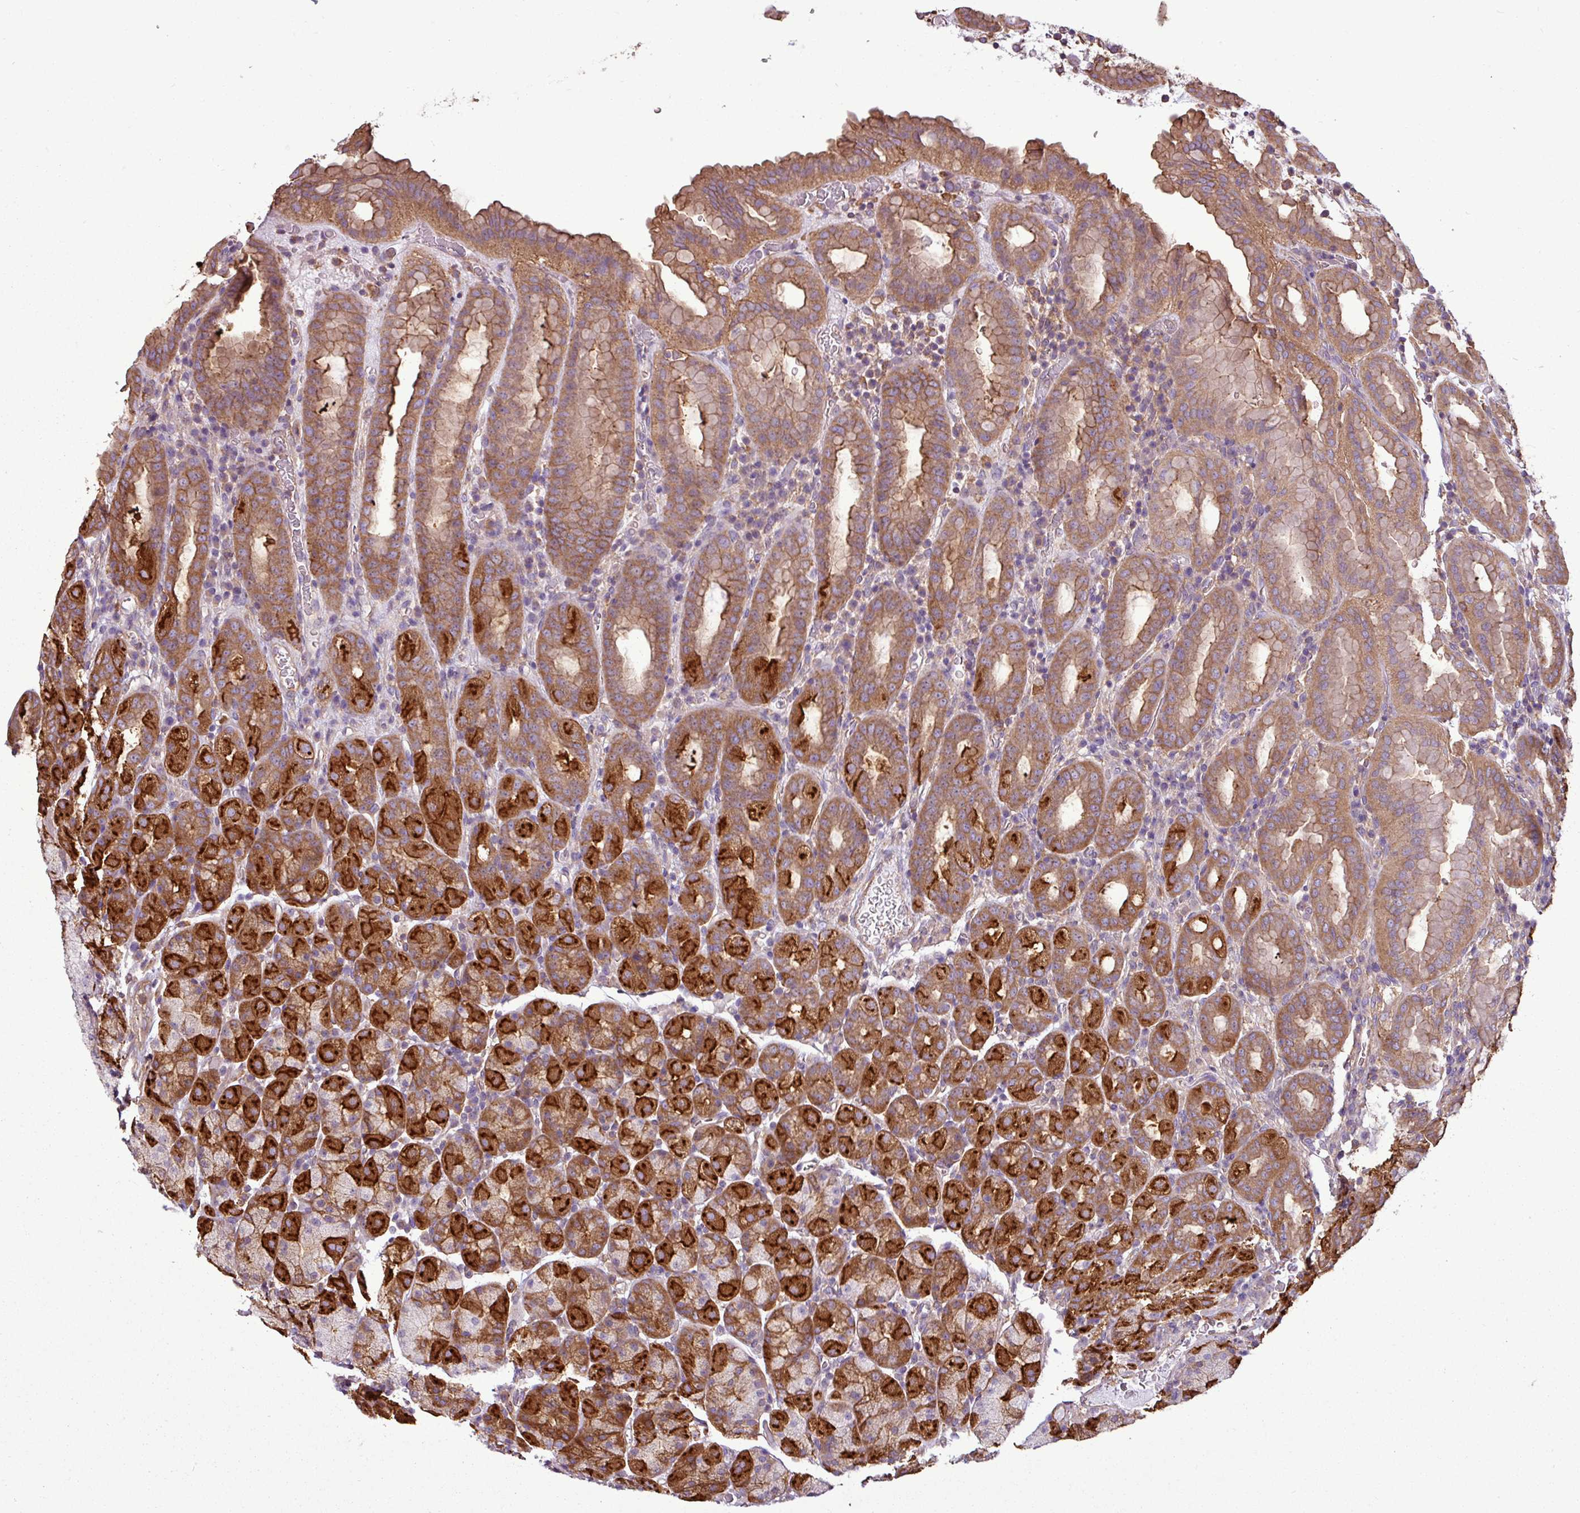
{"staining": {"intensity": "strong", "quantity": "25%-75%", "location": "cytoplasmic/membranous"}, "tissue": "stomach", "cell_type": "Glandular cells", "image_type": "normal", "snomed": [{"axis": "morphology", "description": "Normal tissue, NOS"}, {"axis": "topography", "description": "Stomach, upper"}, {"axis": "topography", "description": "Stomach, lower"}, {"axis": "topography", "description": "Small intestine"}], "caption": "Stomach stained for a protein (brown) reveals strong cytoplasmic/membranous positive staining in about 25%-75% of glandular cells.", "gene": "PACSIN2", "patient": {"sex": "male", "age": 68}}